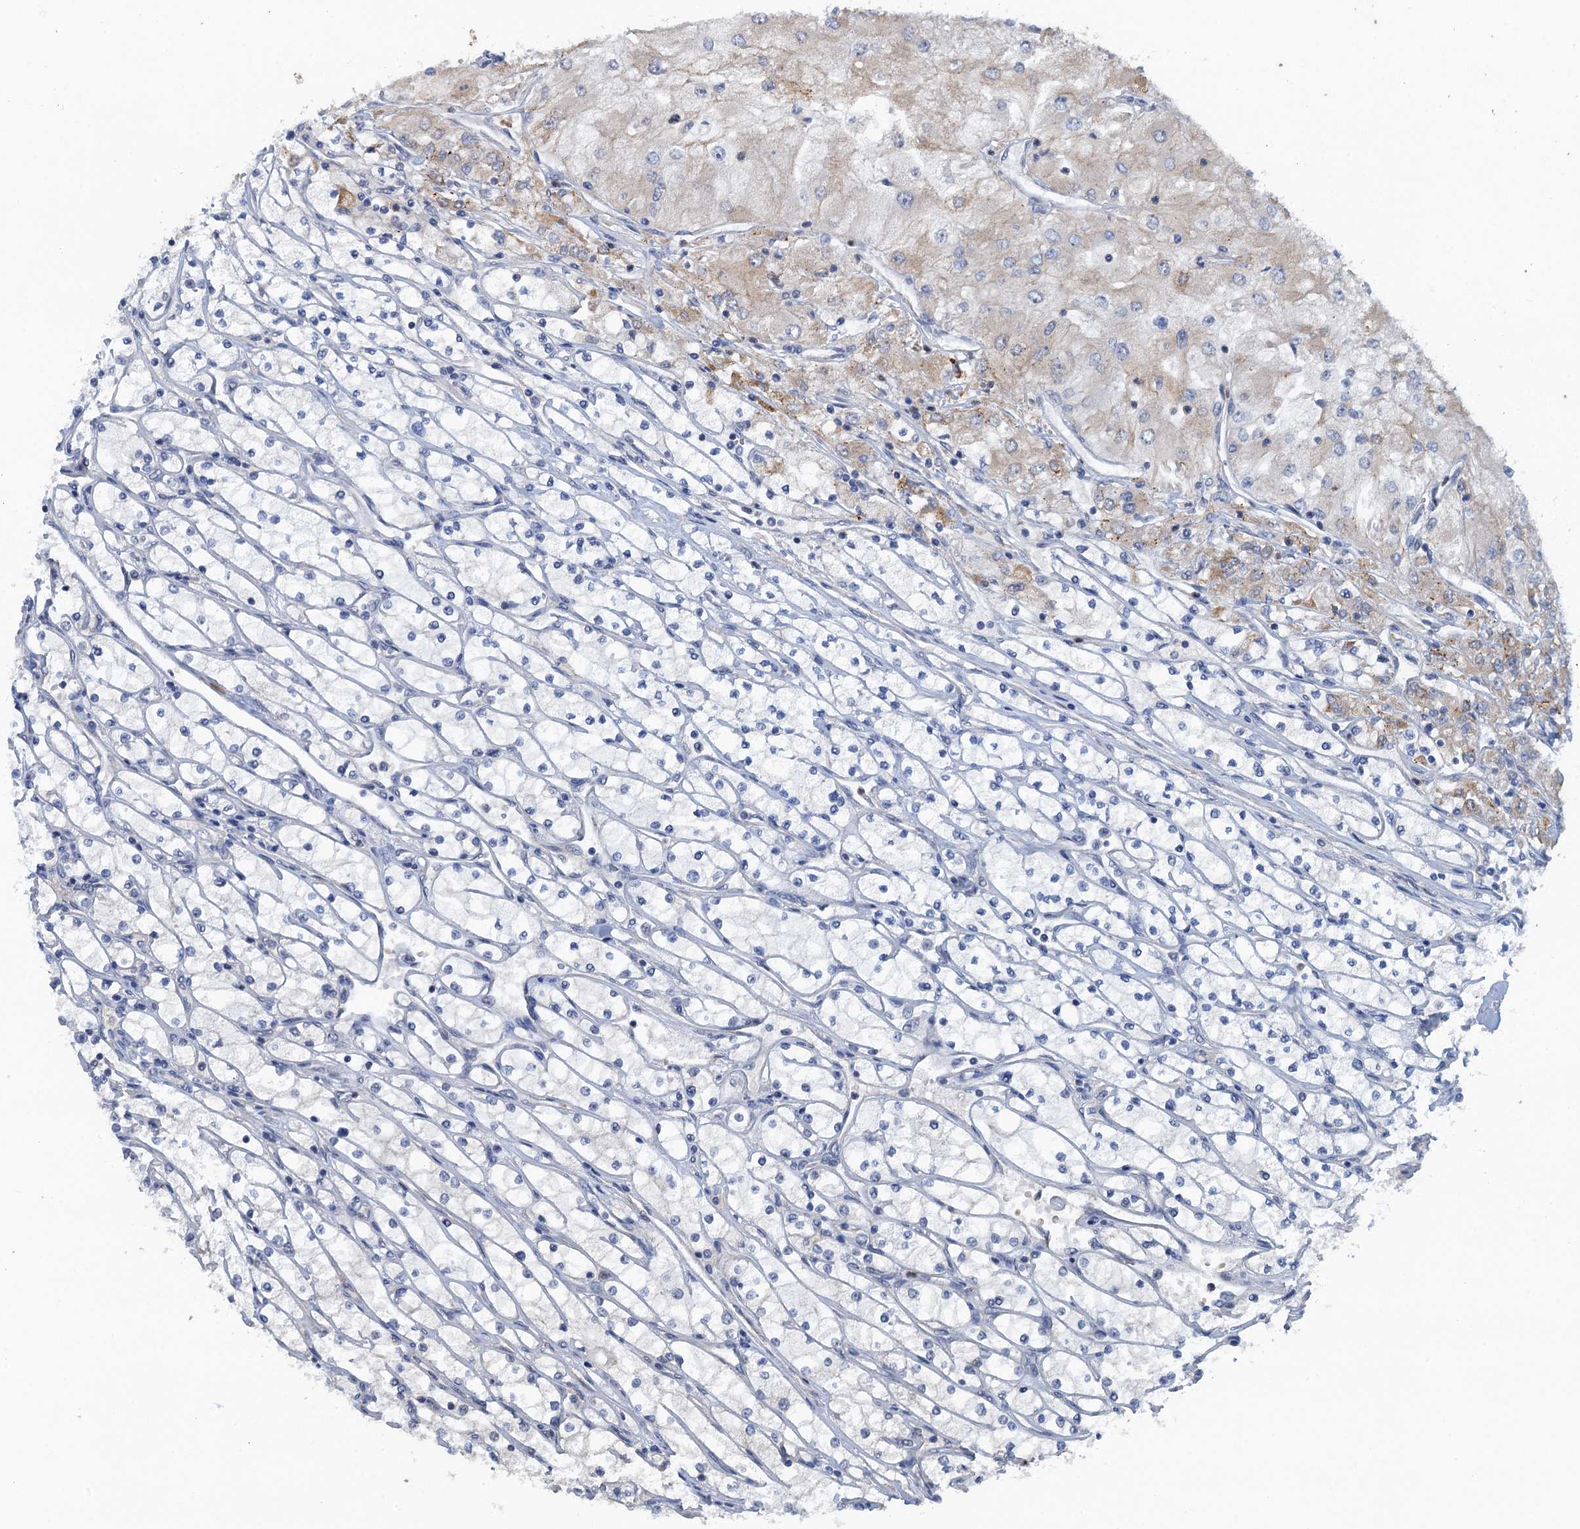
{"staining": {"intensity": "weak", "quantity": "<25%", "location": "cytoplasmic/membranous"}, "tissue": "renal cancer", "cell_type": "Tumor cells", "image_type": "cancer", "snomed": [{"axis": "morphology", "description": "Adenocarcinoma, NOS"}, {"axis": "topography", "description": "Kidney"}], "caption": "The image exhibits no staining of tumor cells in renal cancer.", "gene": "MYO16", "patient": {"sex": "male", "age": 80}}